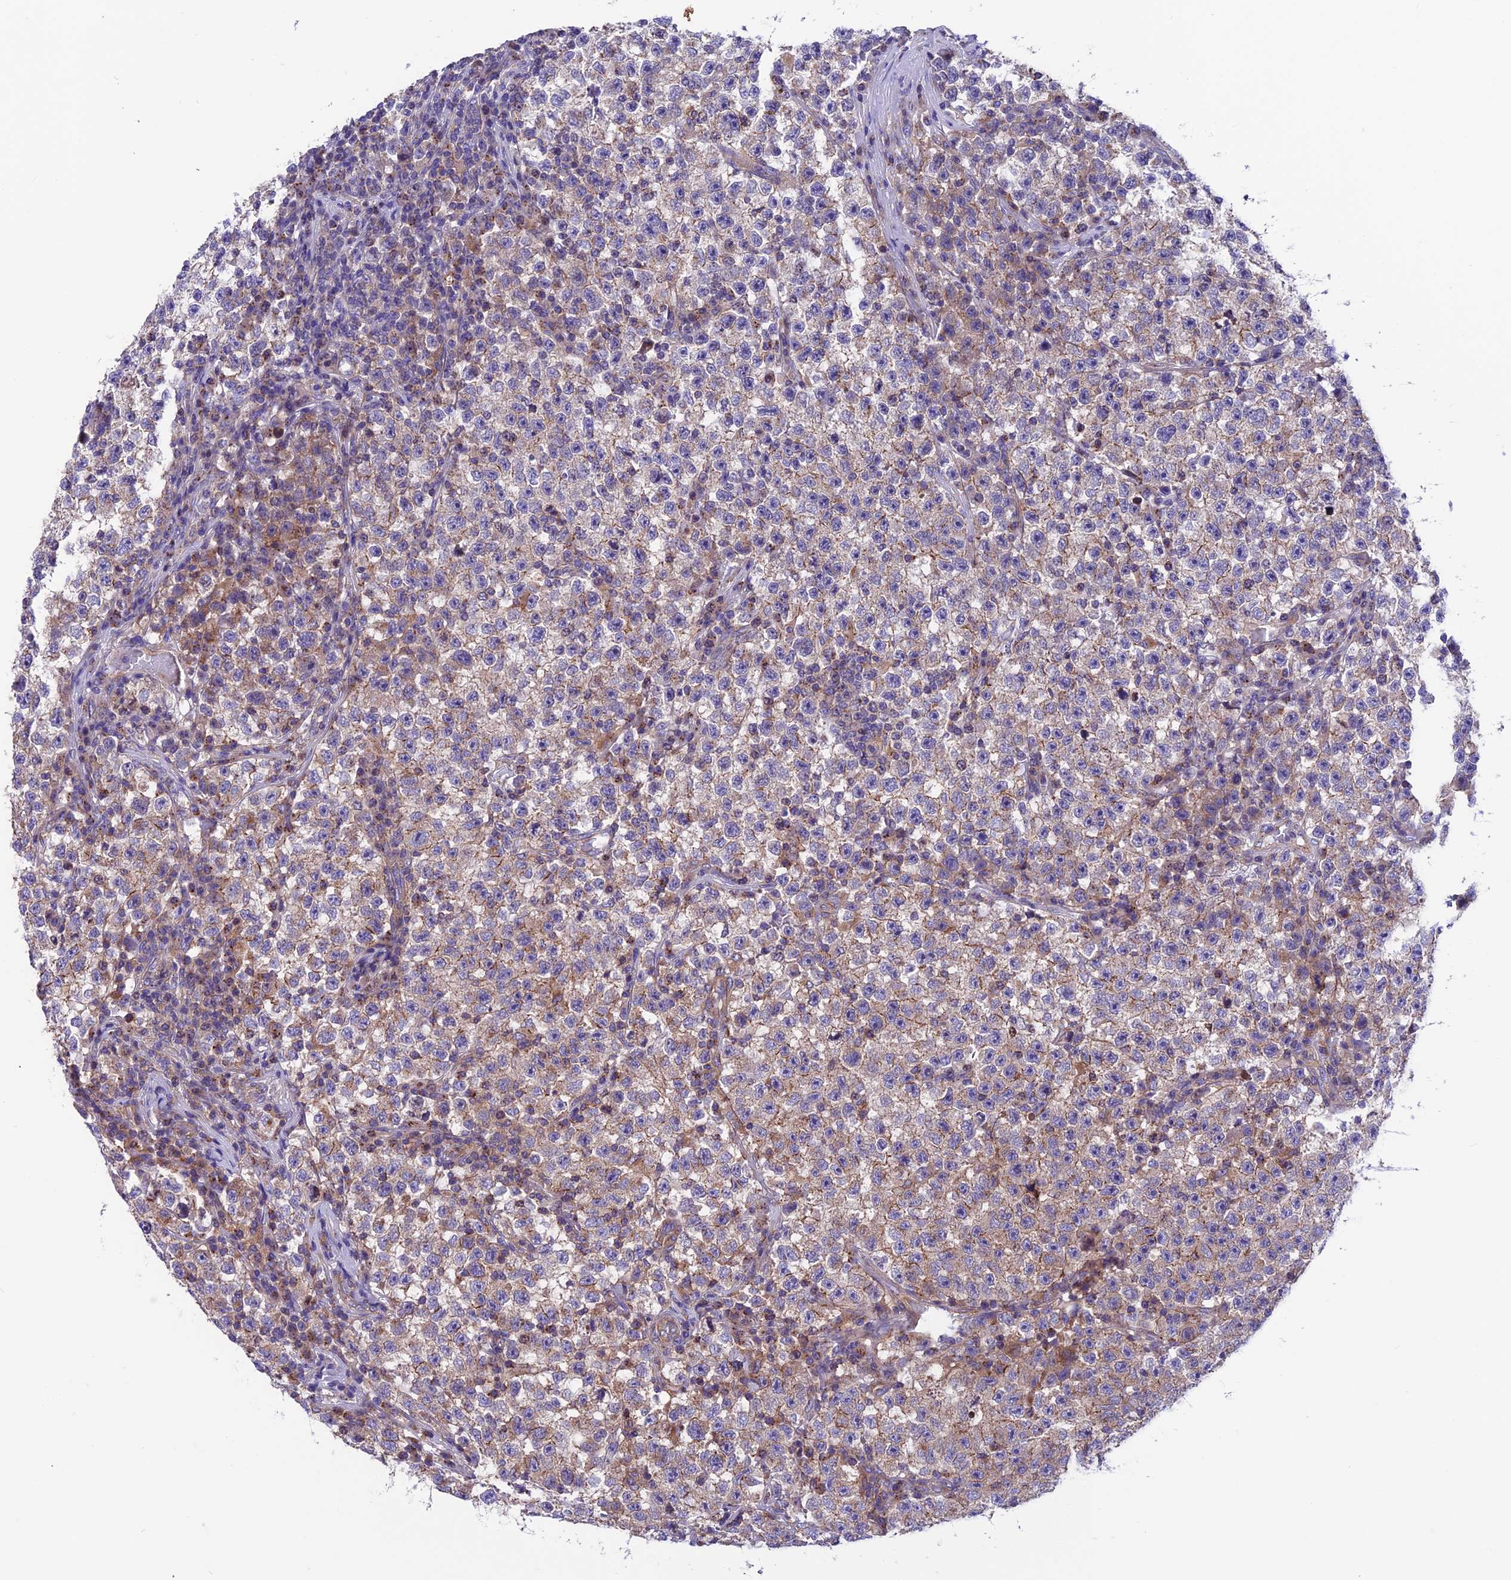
{"staining": {"intensity": "weak", "quantity": ">75%", "location": "cytoplasmic/membranous"}, "tissue": "testis cancer", "cell_type": "Tumor cells", "image_type": "cancer", "snomed": [{"axis": "morphology", "description": "Seminoma, NOS"}, {"axis": "topography", "description": "Testis"}], "caption": "There is low levels of weak cytoplasmic/membranous positivity in tumor cells of testis seminoma, as demonstrated by immunohistochemical staining (brown color).", "gene": "VPS16", "patient": {"sex": "male", "age": 22}}